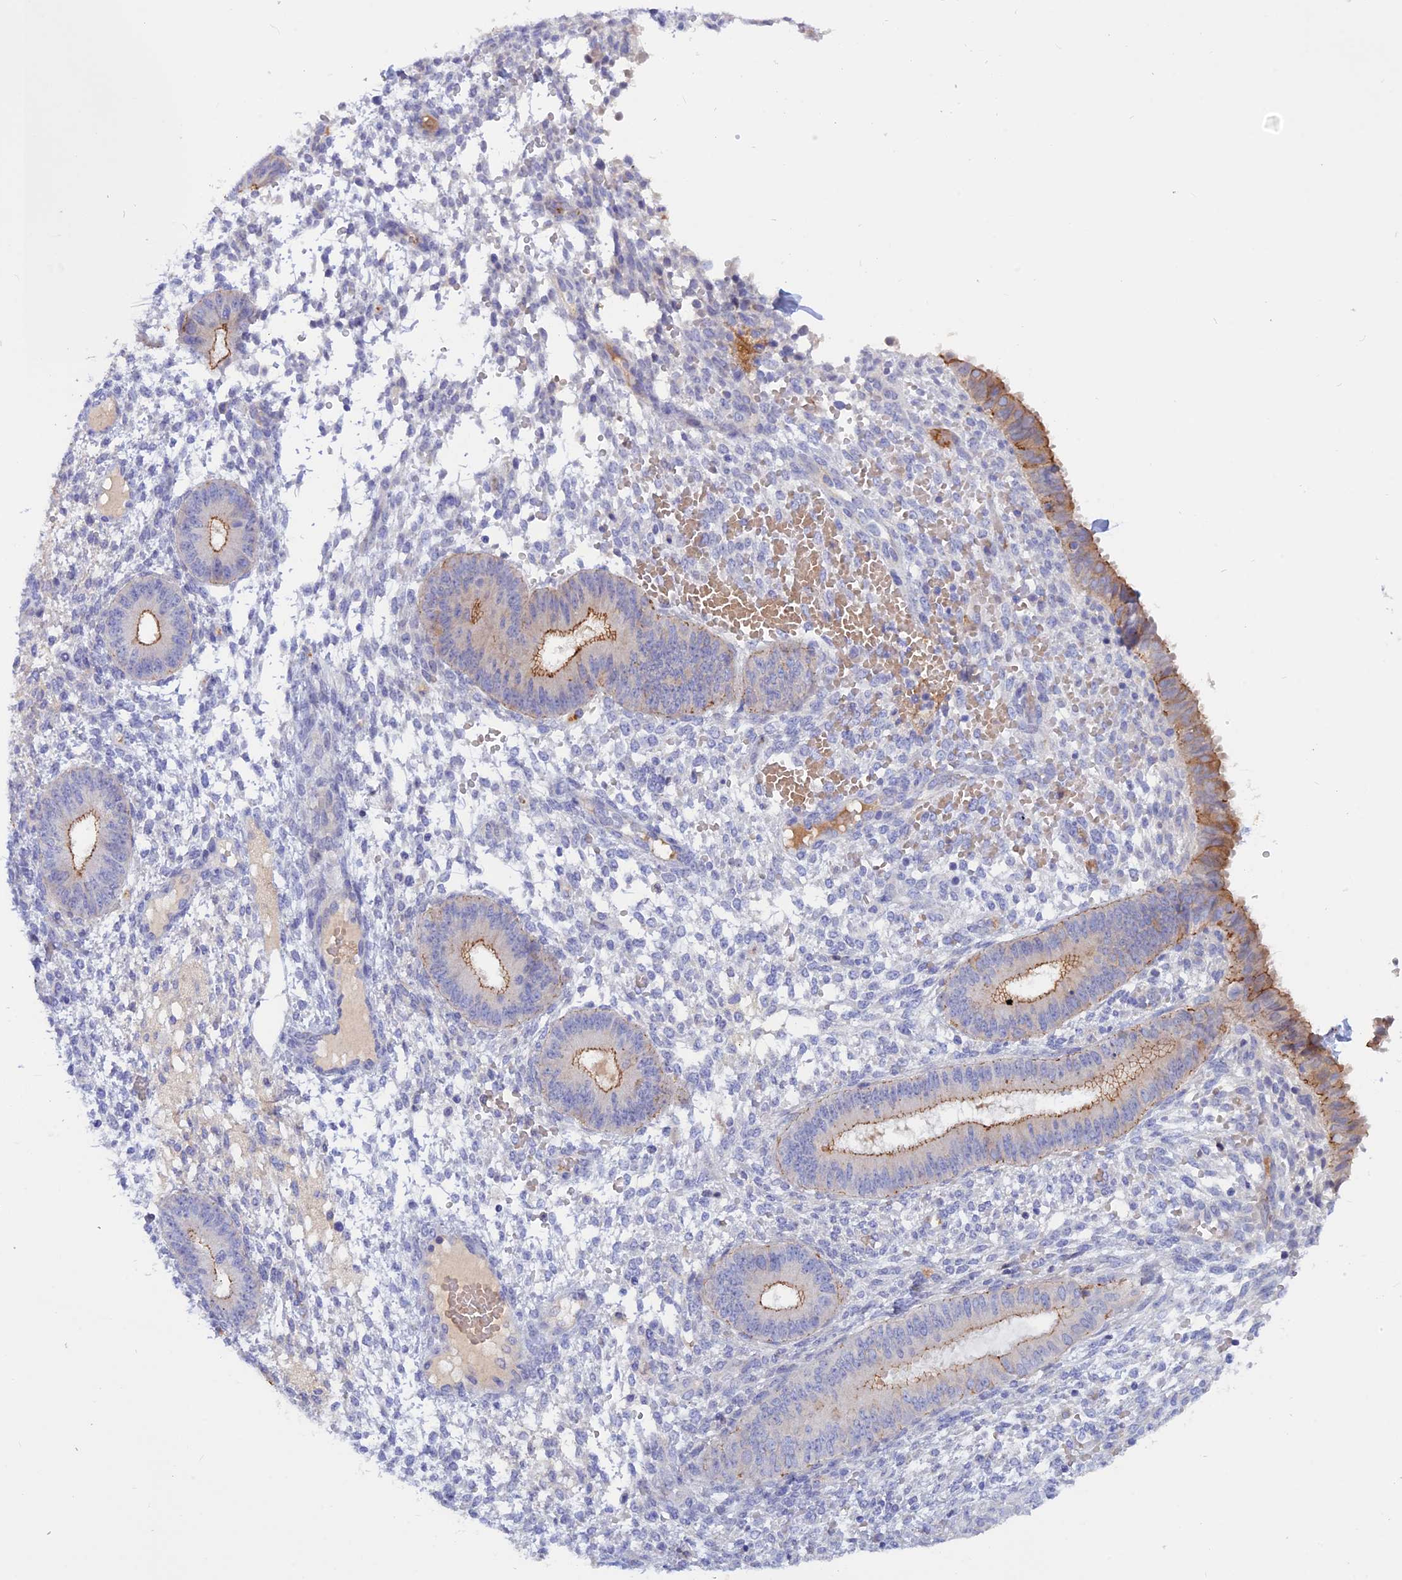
{"staining": {"intensity": "negative", "quantity": "none", "location": "none"}, "tissue": "endometrium", "cell_type": "Cells in endometrial stroma", "image_type": "normal", "snomed": [{"axis": "morphology", "description": "Normal tissue, NOS"}, {"axis": "topography", "description": "Endometrium"}], "caption": "This is a micrograph of immunohistochemistry (IHC) staining of unremarkable endometrium, which shows no expression in cells in endometrial stroma. (DAB (3,3'-diaminobenzidine) IHC, high magnification).", "gene": "GK5", "patient": {"sex": "female", "age": 49}}